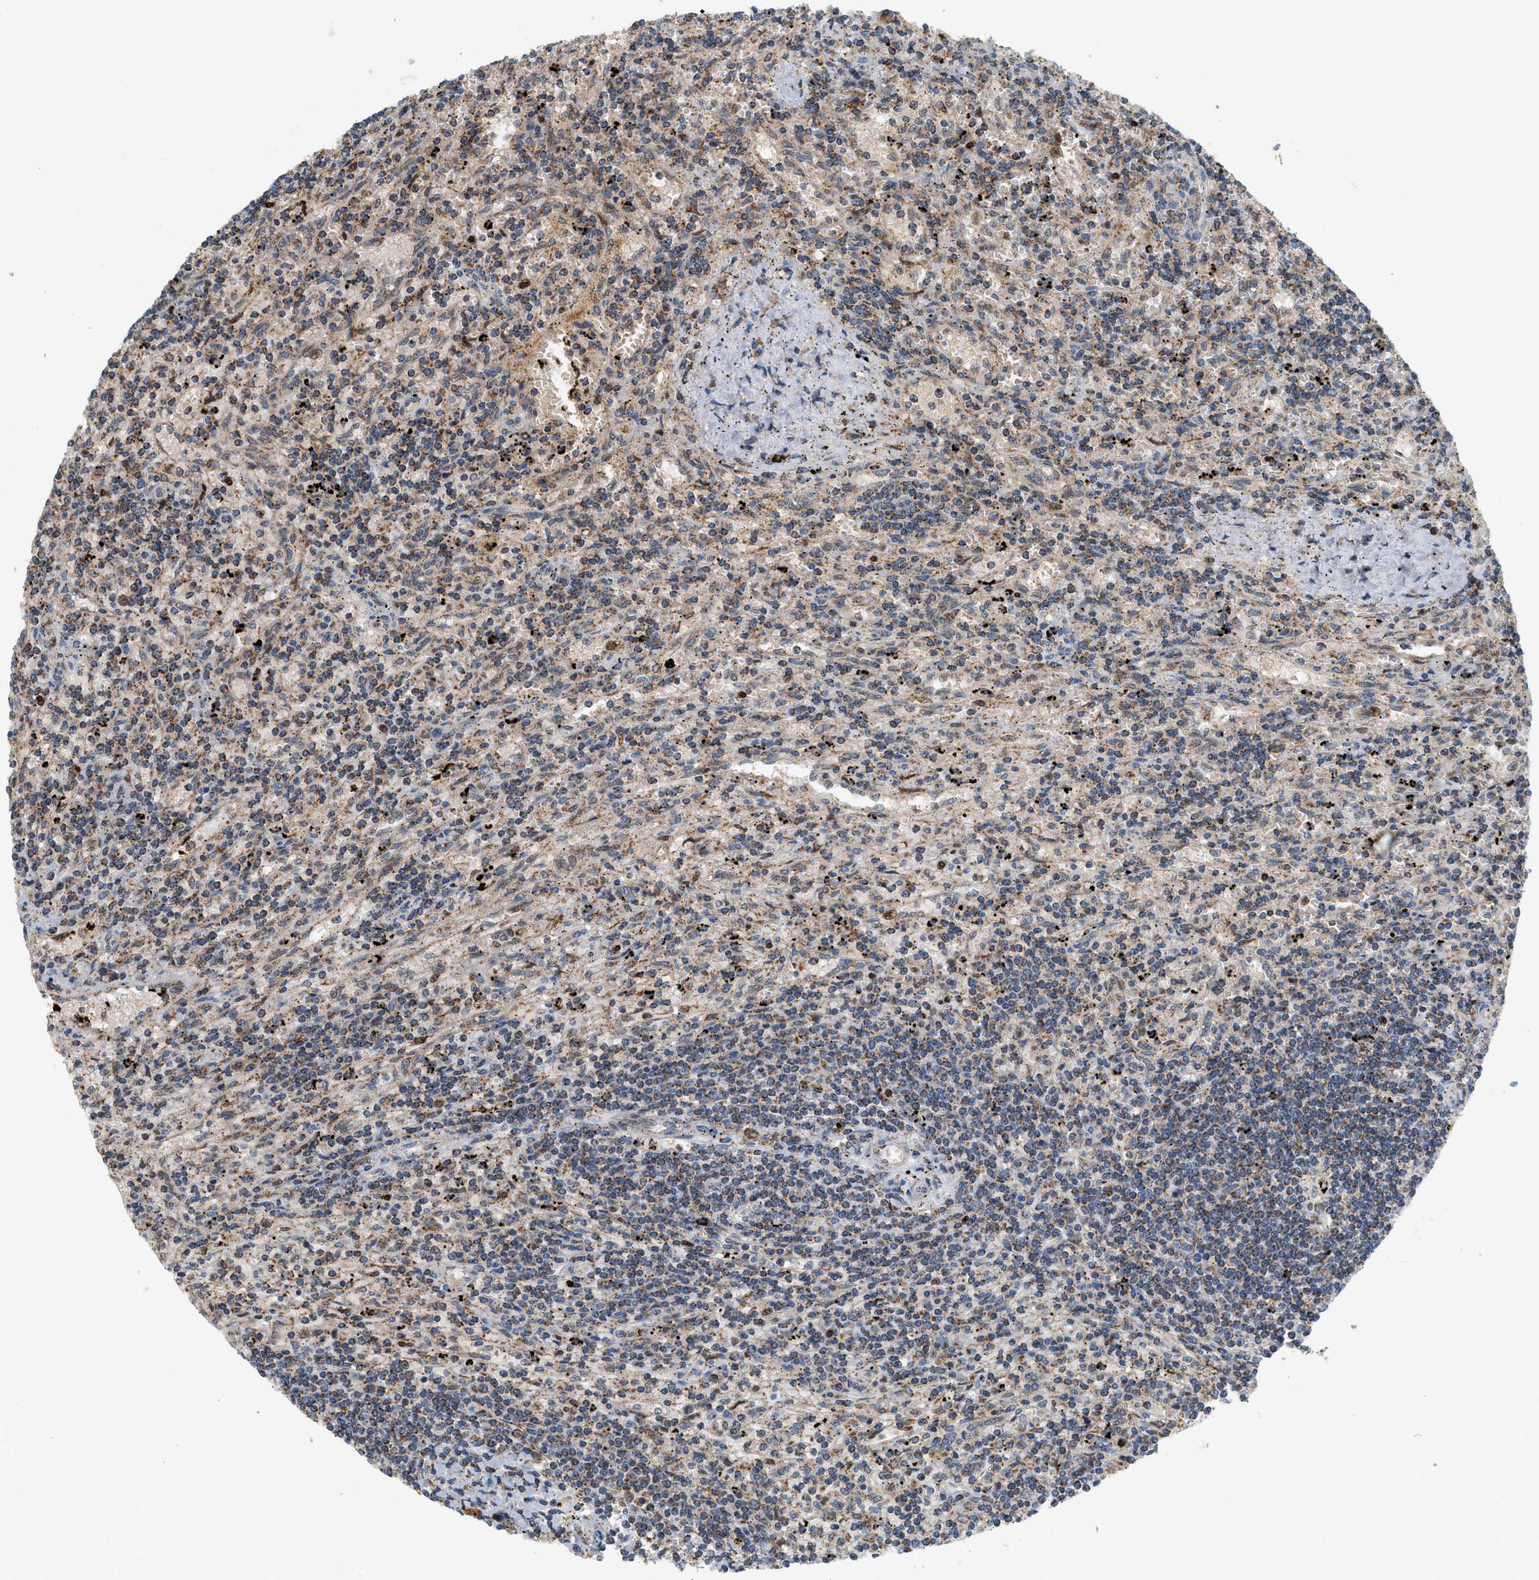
{"staining": {"intensity": "moderate", "quantity": "25%-75%", "location": "cytoplasmic/membranous"}, "tissue": "lymphoma", "cell_type": "Tumor cells", "image_type": "cancer", "snomed": [{"axis": "morphology", "description": "Malignant lymphoma, non-Hodgkin's type, Low grade"}, {"axis": "topography", "description": "Spleen"}], "caption": "Low-grade malignant lymphoma, non-Hodgkin's type tissue shows moderate cytoplasmic/membranous staining in approximately 25%-75% of tumor cells, visualized by immunohistochemistry.", "gene": "MCU", "patient": {"sex": "male", "age": 76}}